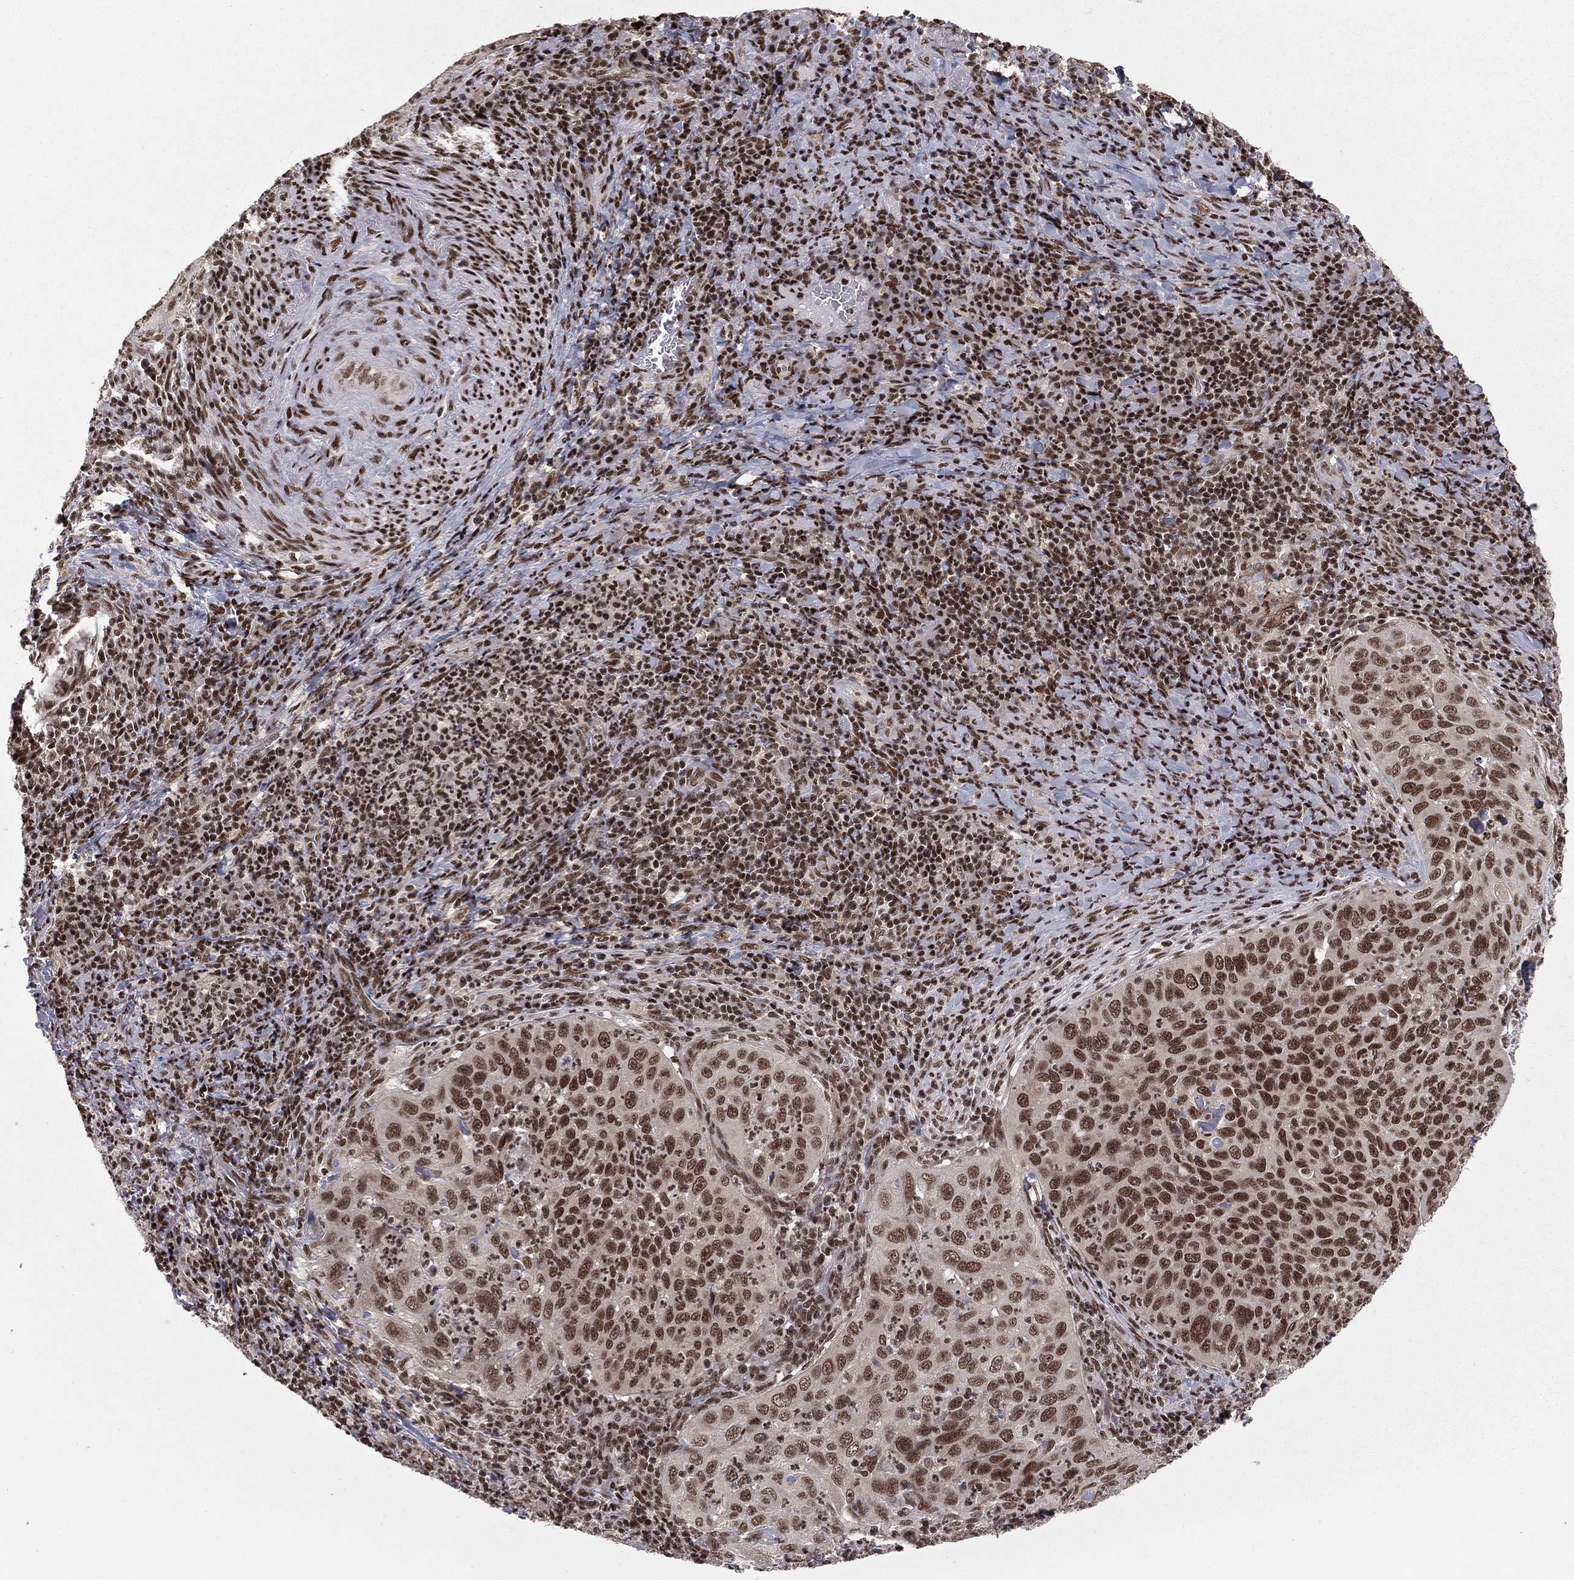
{"staining": {"intensity": "strong", "quantity": ">75%", "location": "nuclear"}, "tissue": "cervical cancer", "cell_type": "Tumor cells", "image_type": "cancer", "snomed": [{"axis": "morphology", "description": "Squamous cell carcinoma, NOS"}, {"axis": "topography", "description": "Cervix"}], "caption": "There is high levels of strong nuclear positivity in tumor cells of squamous cell carcinoma (cervical), as demonstrated by immunohistochemical staining (brown color).", "gene": "NFYB", "patient": {"sex": "female", "age": 26}}